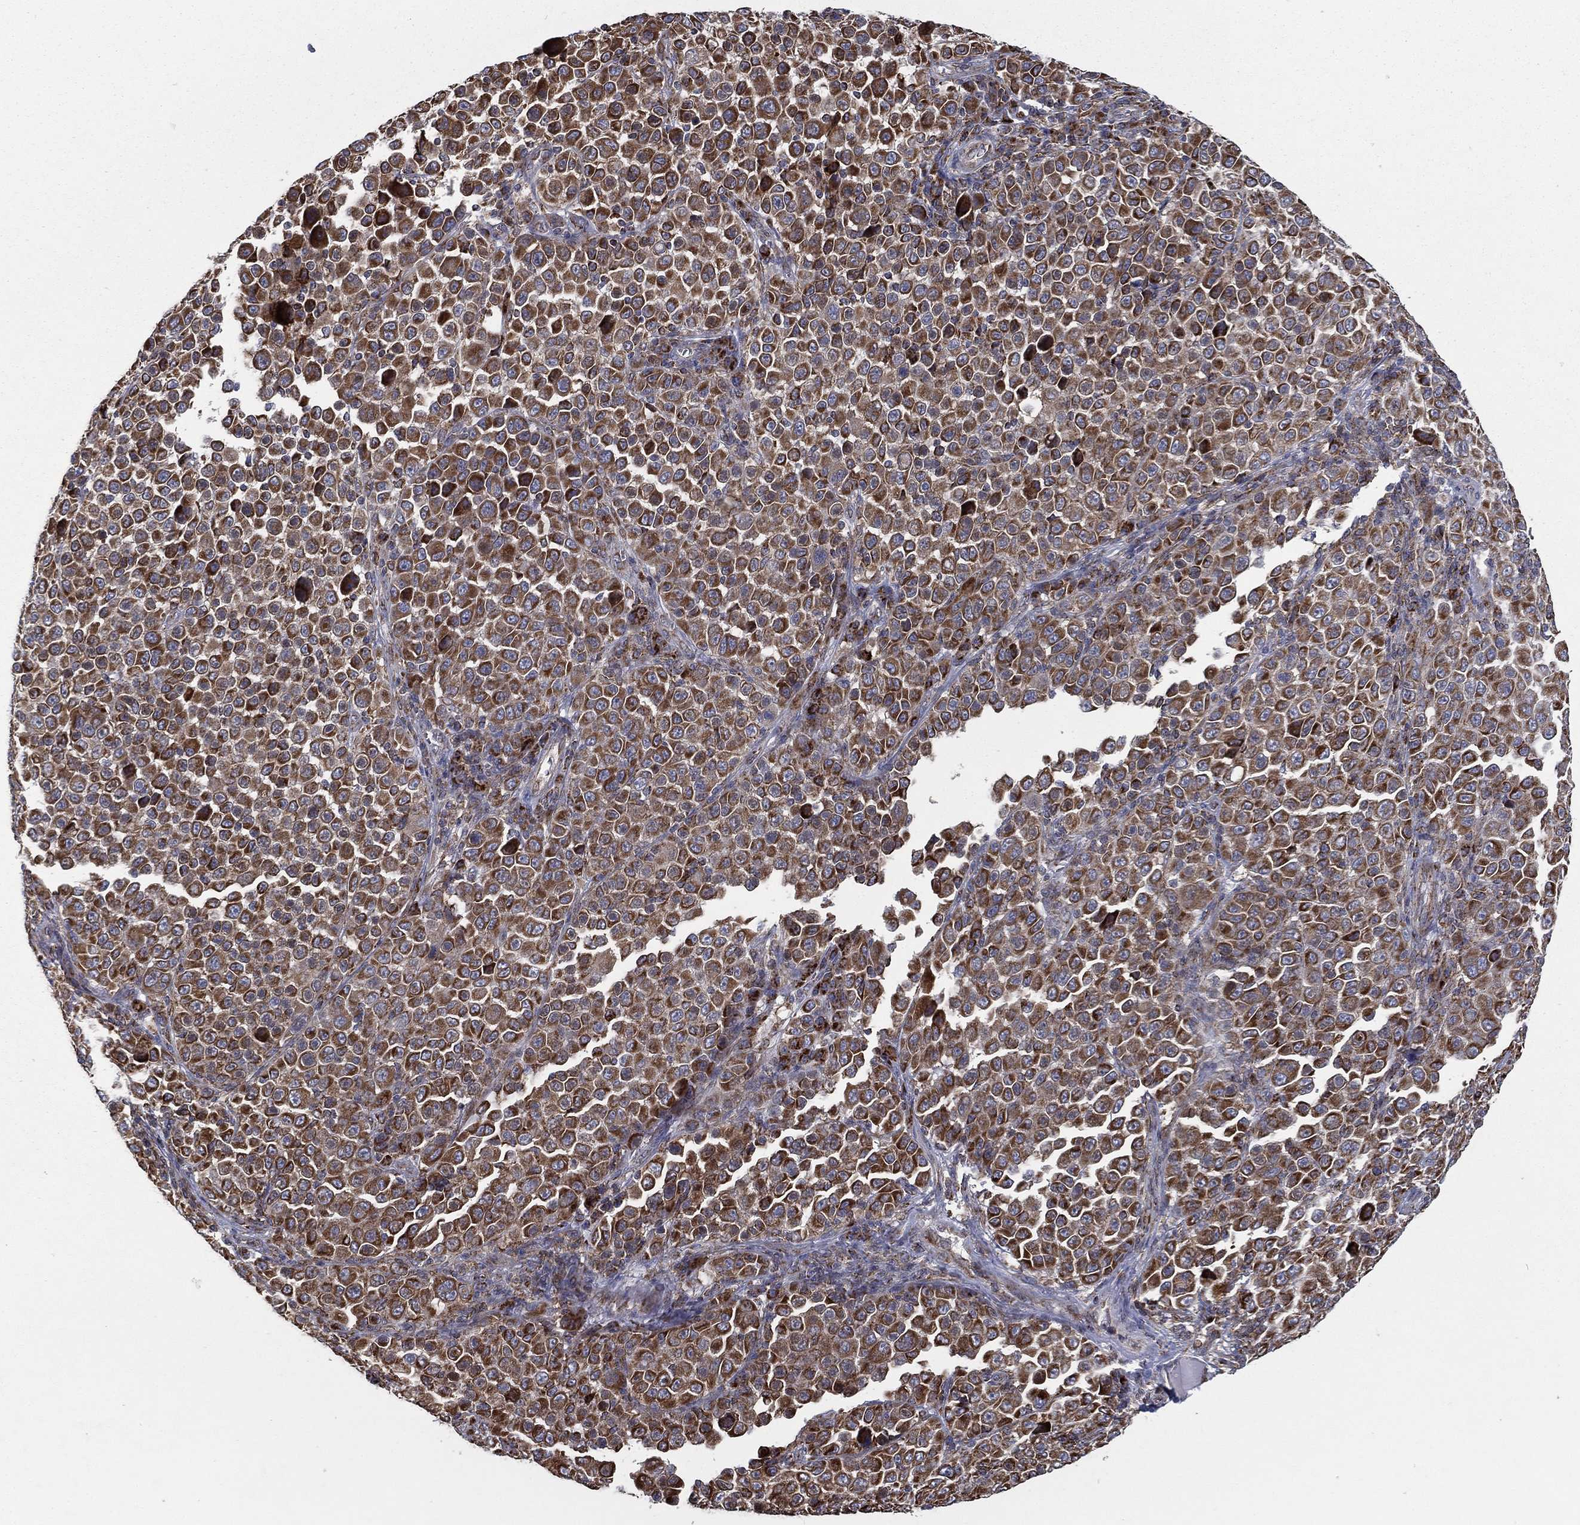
{"staining": {"intensity": "strong", "quantity": "25%-75%", "location": "cytoplasmic/membranous"}, "tissue": "melanoma", "cell_type": "Tumor cells", "image_type": "cancer", "snomed": [{"axis": "morphology", "description": "Malignant melanoma, NOS"}, {"axis": "topography", "description": "Skin"}], "caption": "Protein expression analysis of human malignant melanoma reveals strong cytoplasmic/membranous expression in approximately 25%-75% of tumor cells. The protein of interest is shown in brown color, while the nuclei are stained blue.", "gene": "MT-CYB", "patient": {"sex": "female", "age": 57}}